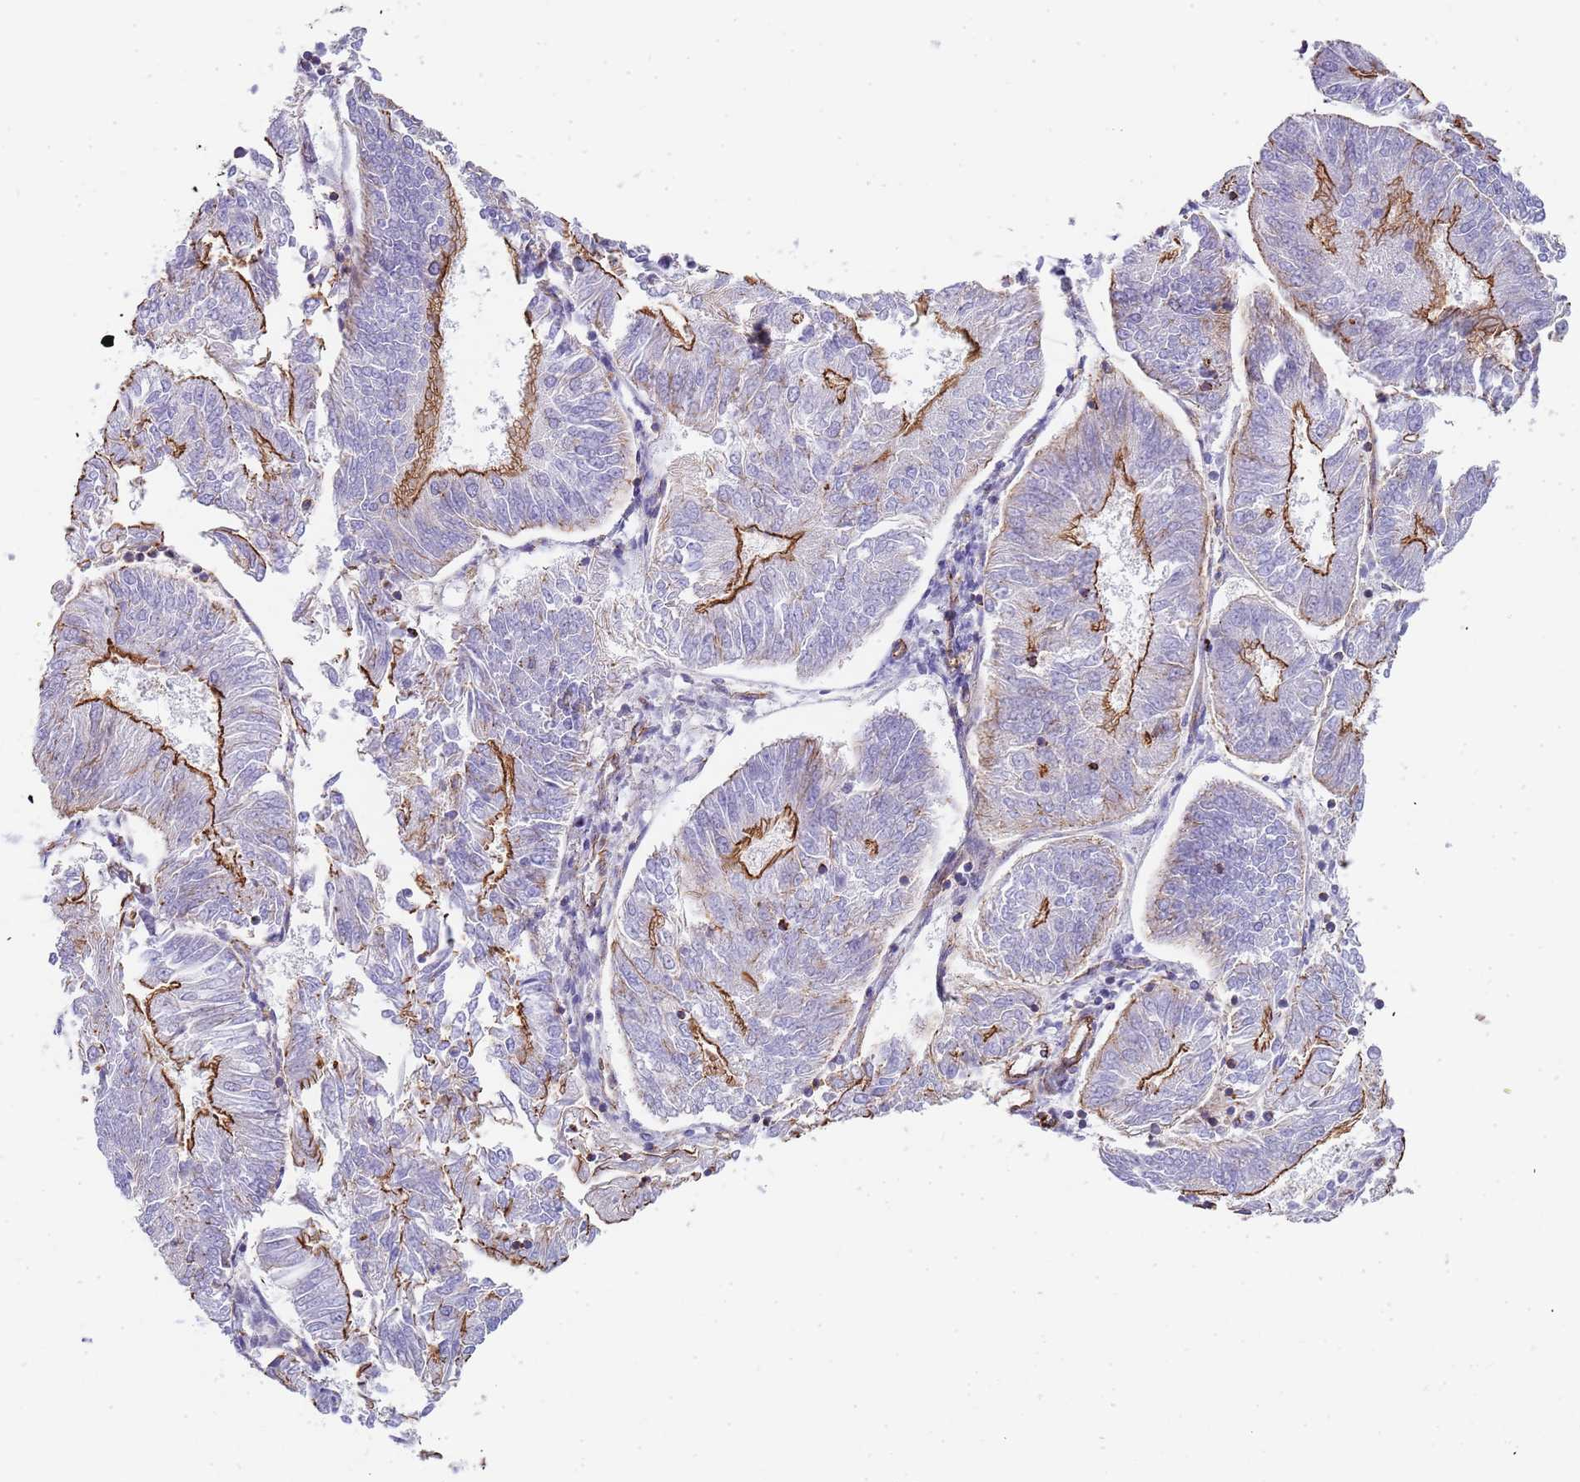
{"staining": {"intensity": "strong", "quantity": "25%-75%", "location": "cytoplasmic/membranous"}, "tissue": "endometrial cancer", "cell_type": "Tumor cells", "image_type": "cancer", "snomed": [{"axis": "morphology", "description": "Adenocarcinoma, NOS"}, {"axis": "topography", "description": "Endometrium"}], "caption": "Endometrial cancer (adenocarcinoma) stained for a protein demonstrates strong cytoplasmic/membranous positivity in tumor cells.", "gene": "GFRAL", "patient": {"sex": "female", "age": 58}}